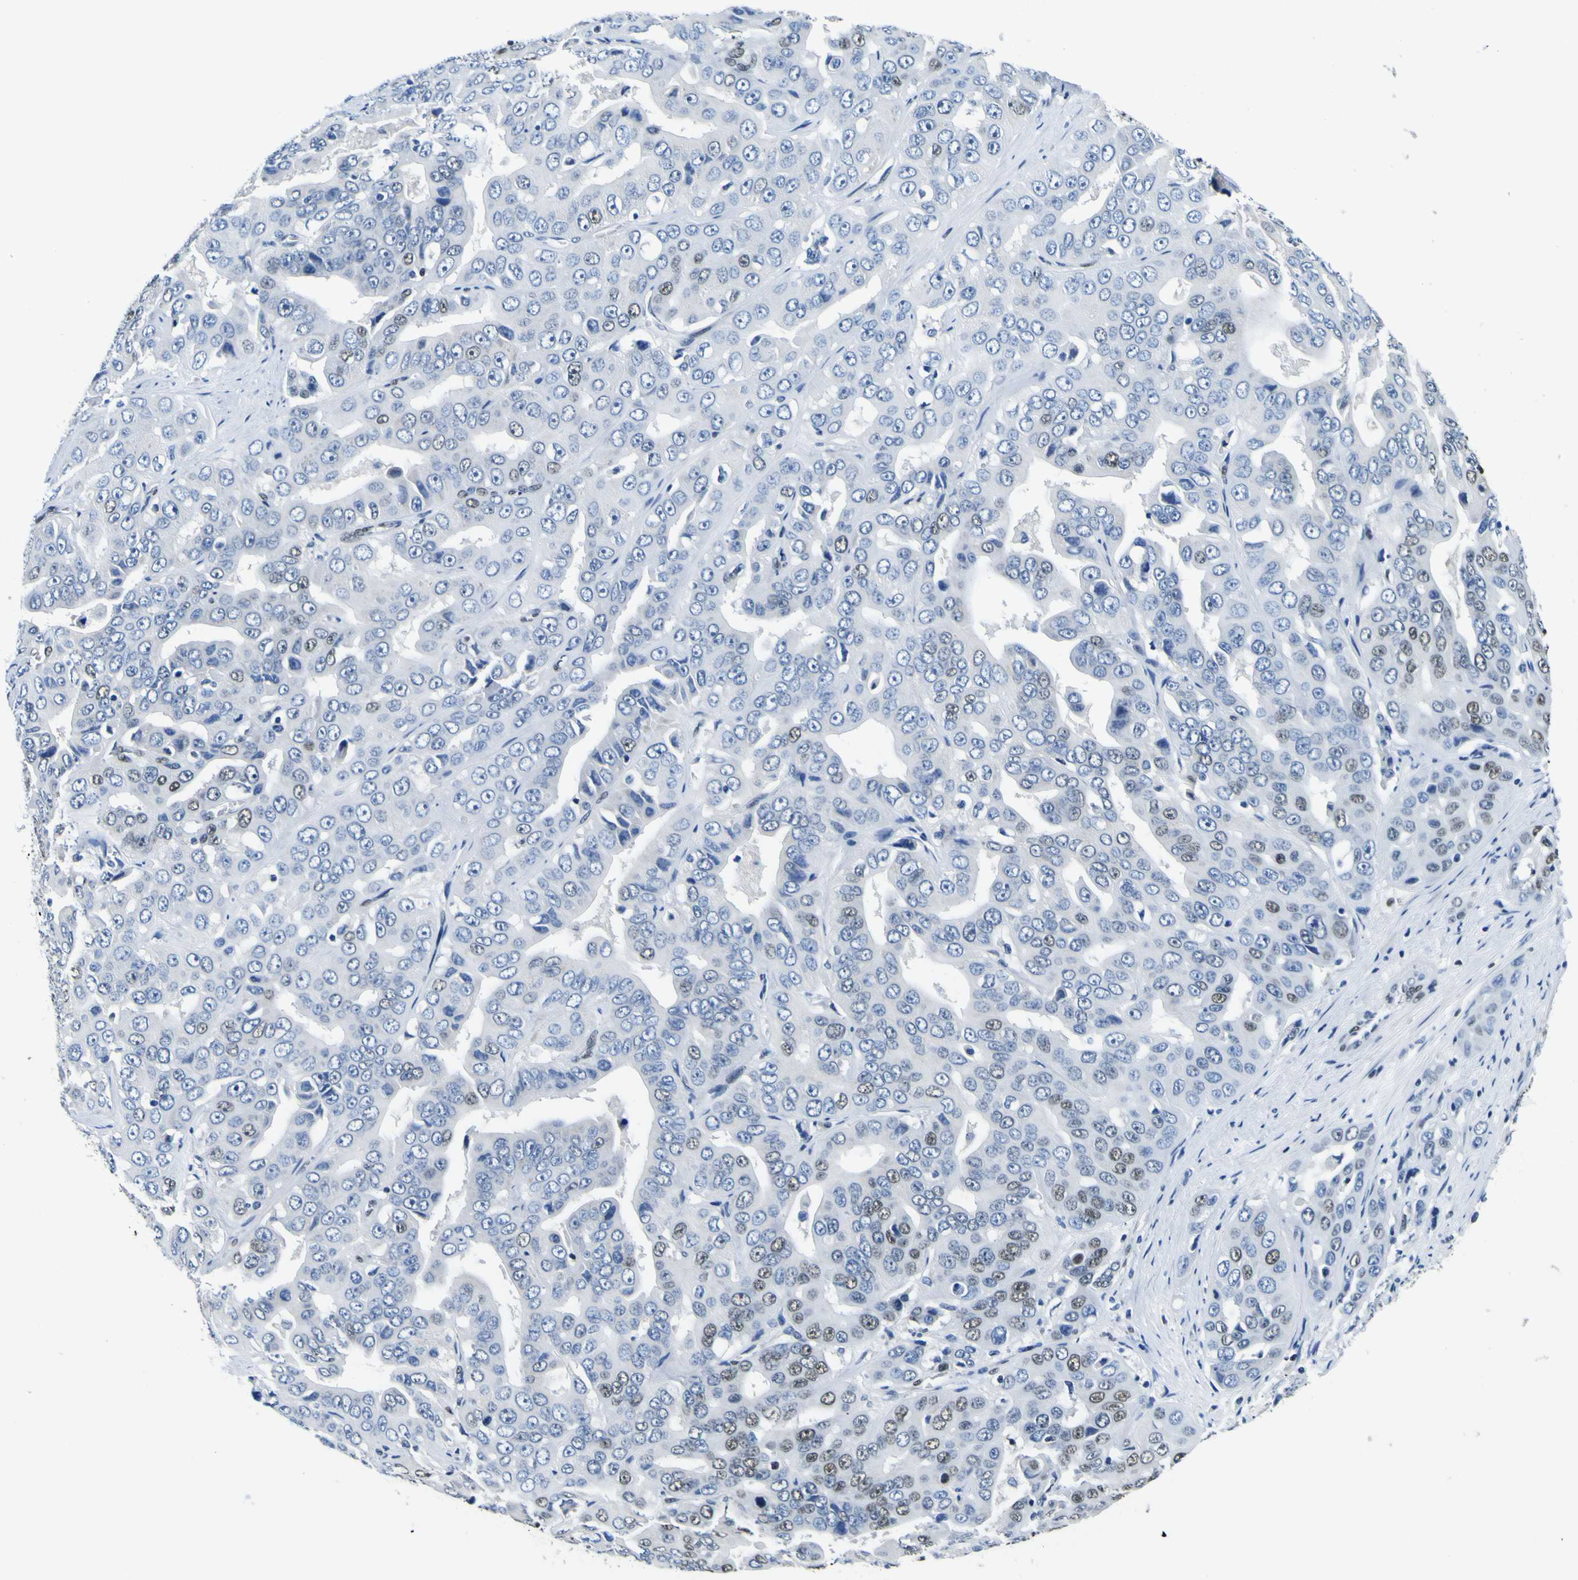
{"staining": {"intensity": "weak", "quantity": "<25%", "location": "nuclear"}, "tissue": "liver cancer", "cell_type": "Tumor cells", "image_type": "cancer", "snomed": [{"axis": "morphology", "description": "Cholangiocarcinoma"}, {"axis": "topography", "description": "Liver"}], "caption": "Tumor cells show no significant protein expression in liver cancer (cholangiocarcinoma).", "gene": "SP1", "patient": {"sex": "female", "age": 52}}